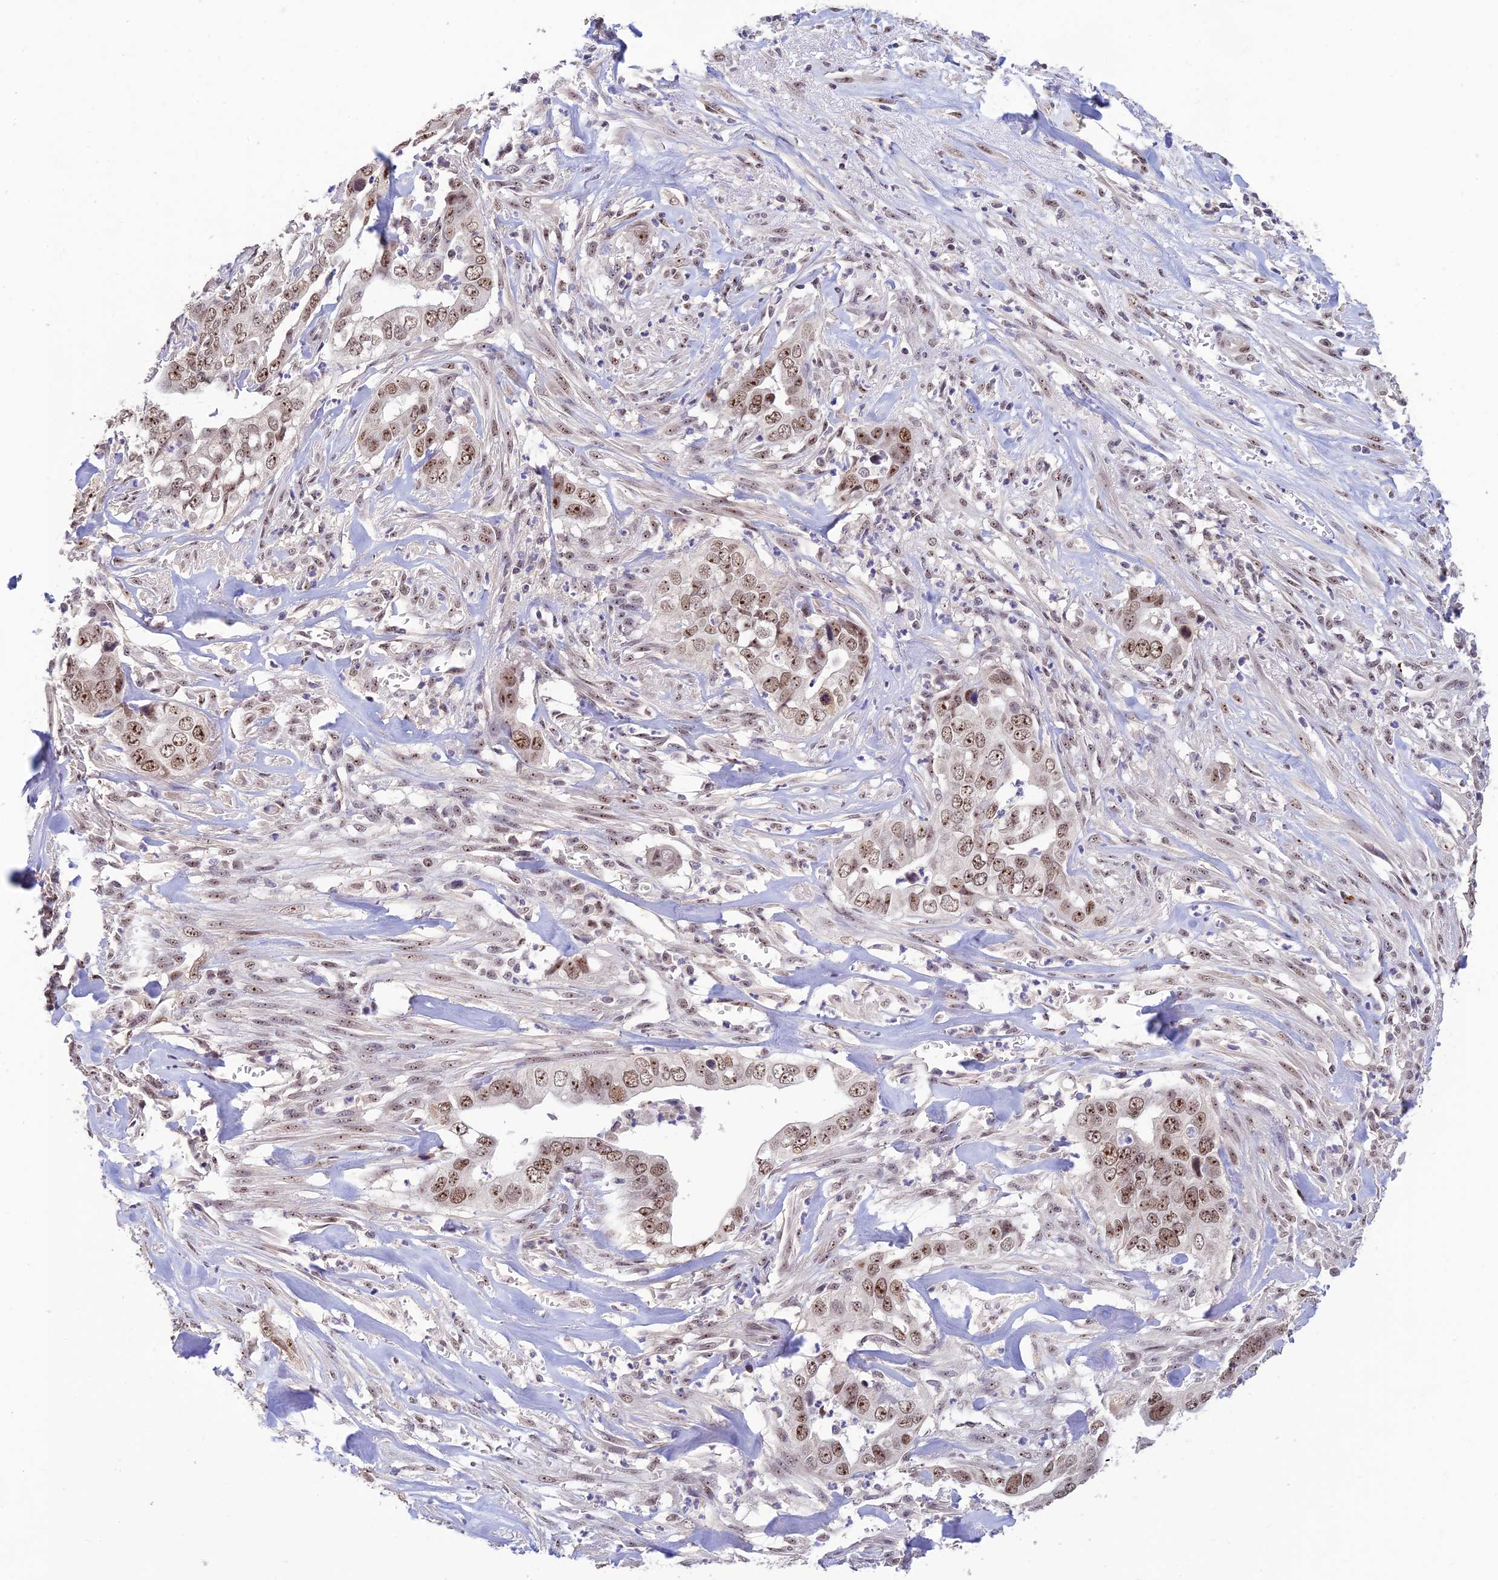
{"staining": {"intensity": "moderate", "quantity": ">75%", "location": "nuclear"}, "tissue": "liver cancer", "cell_type": "Tumor cells", "image_type": "cancer", "snomed": [{"axis": "morphology", "description": "Cholangiocarcinoma"}, {"axis": "topography", "description": "Liver"}], "caption": "Protein analysis of liver cancer tissue displays moderate nuclear staining in approximately >75% of tumor cells. The staining is performed using DAB (3,3'-diaminobenzidine) brown chromogen to label protein expression. The nuclei are counter-stained blue using hematoxylin.", "gene": "POLR1G", "patient": {"sex": "female", "age": 79}}